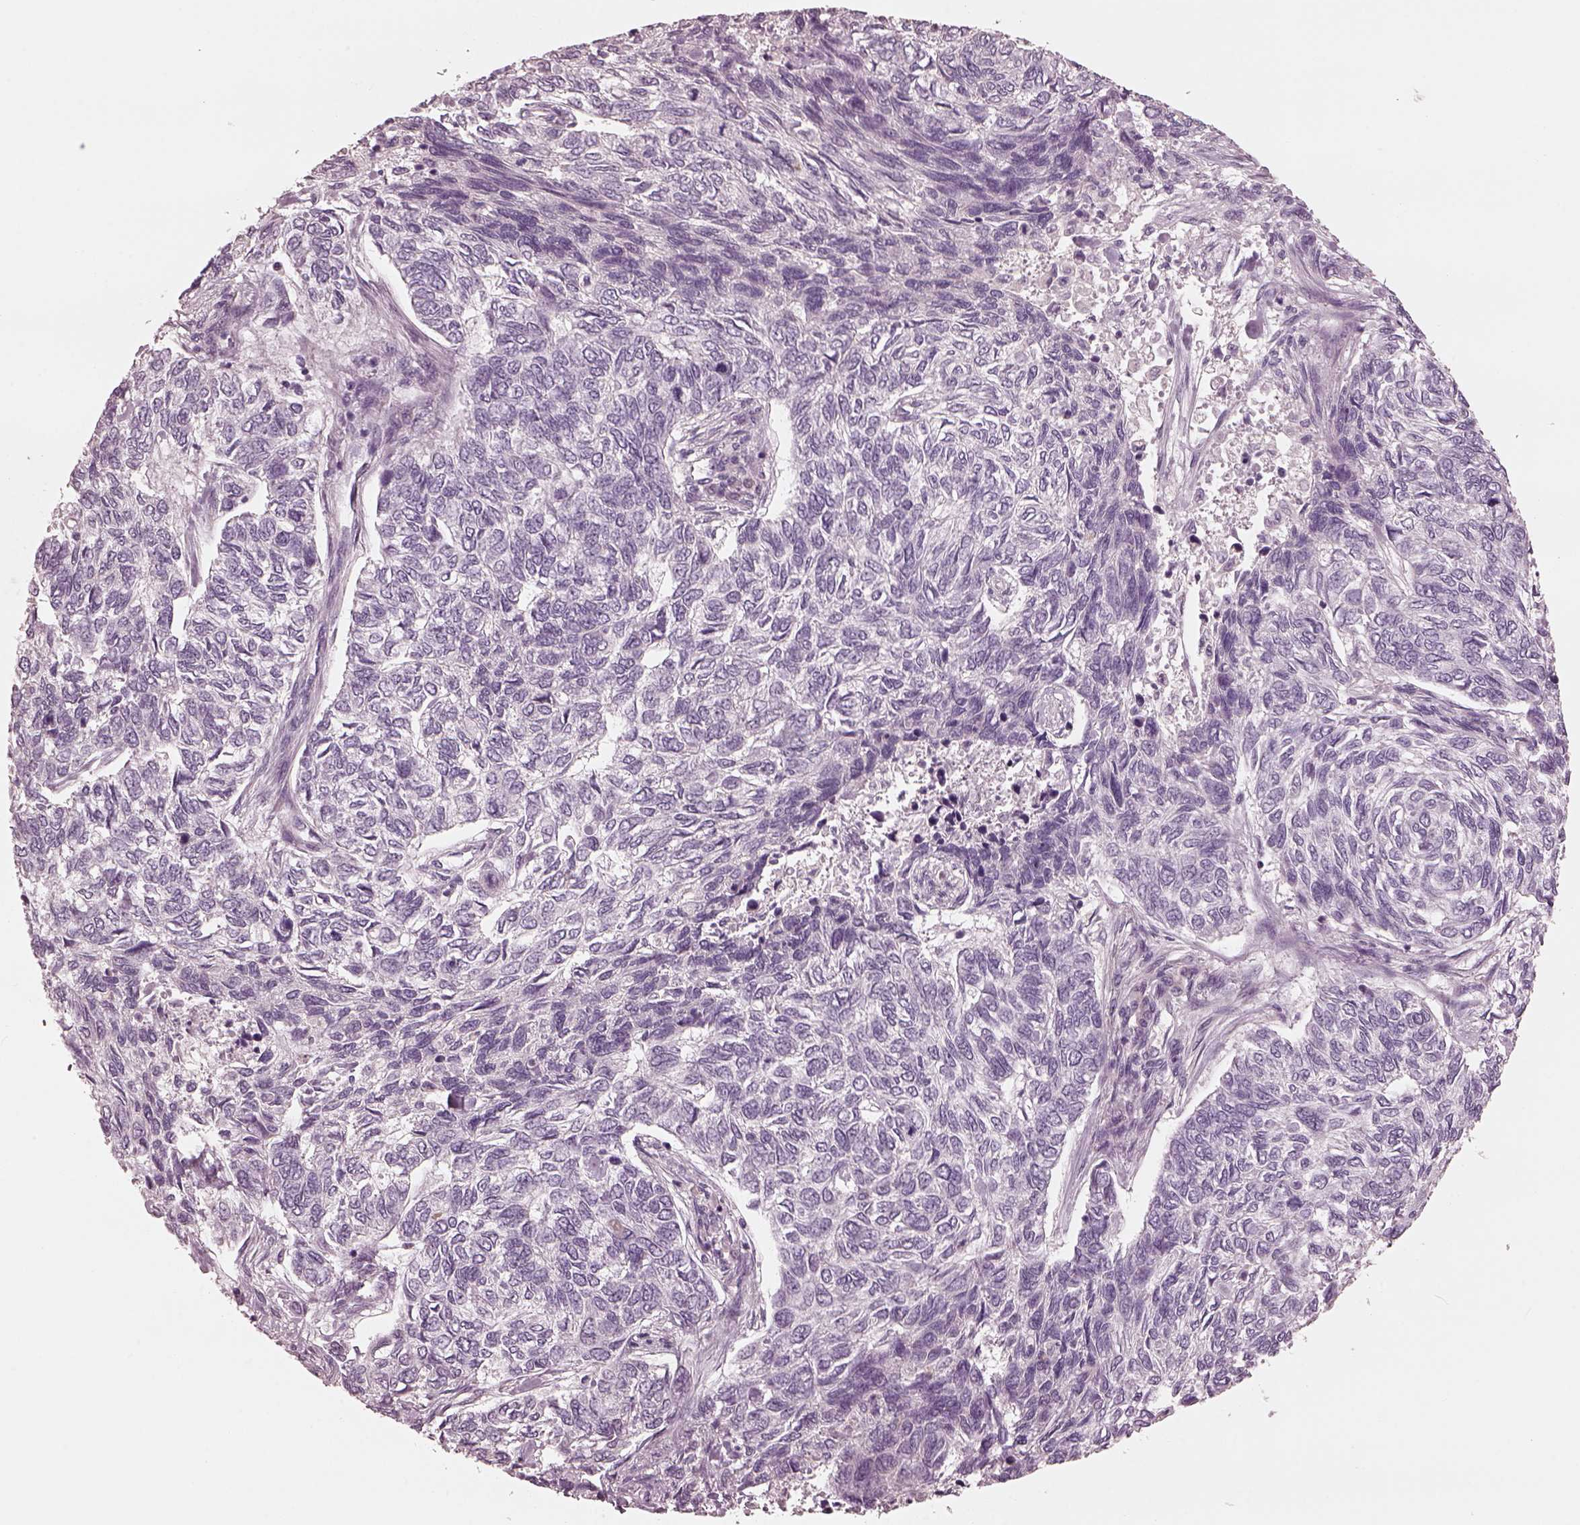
{"staining": {"intensity": "negative", "quantity": "none", "location": "none"}, "tissue": "skin cancer", "cell_type": "Tumor cells", "image_type": "cancer", "snomed": [{"axis": "morphology", "description": "Basal cell carcinoma"}, {"axis": "topography", "description": "Skin"}], "caption": "Tumor cells show no significant protein staining in basal cell carcinoma (skin). (DAB (3,3'-diaminobenzidine) immunohistochemistry, high magnification).", "gene": "OPTC", "patient": {"sex": "female", "age": 65}}